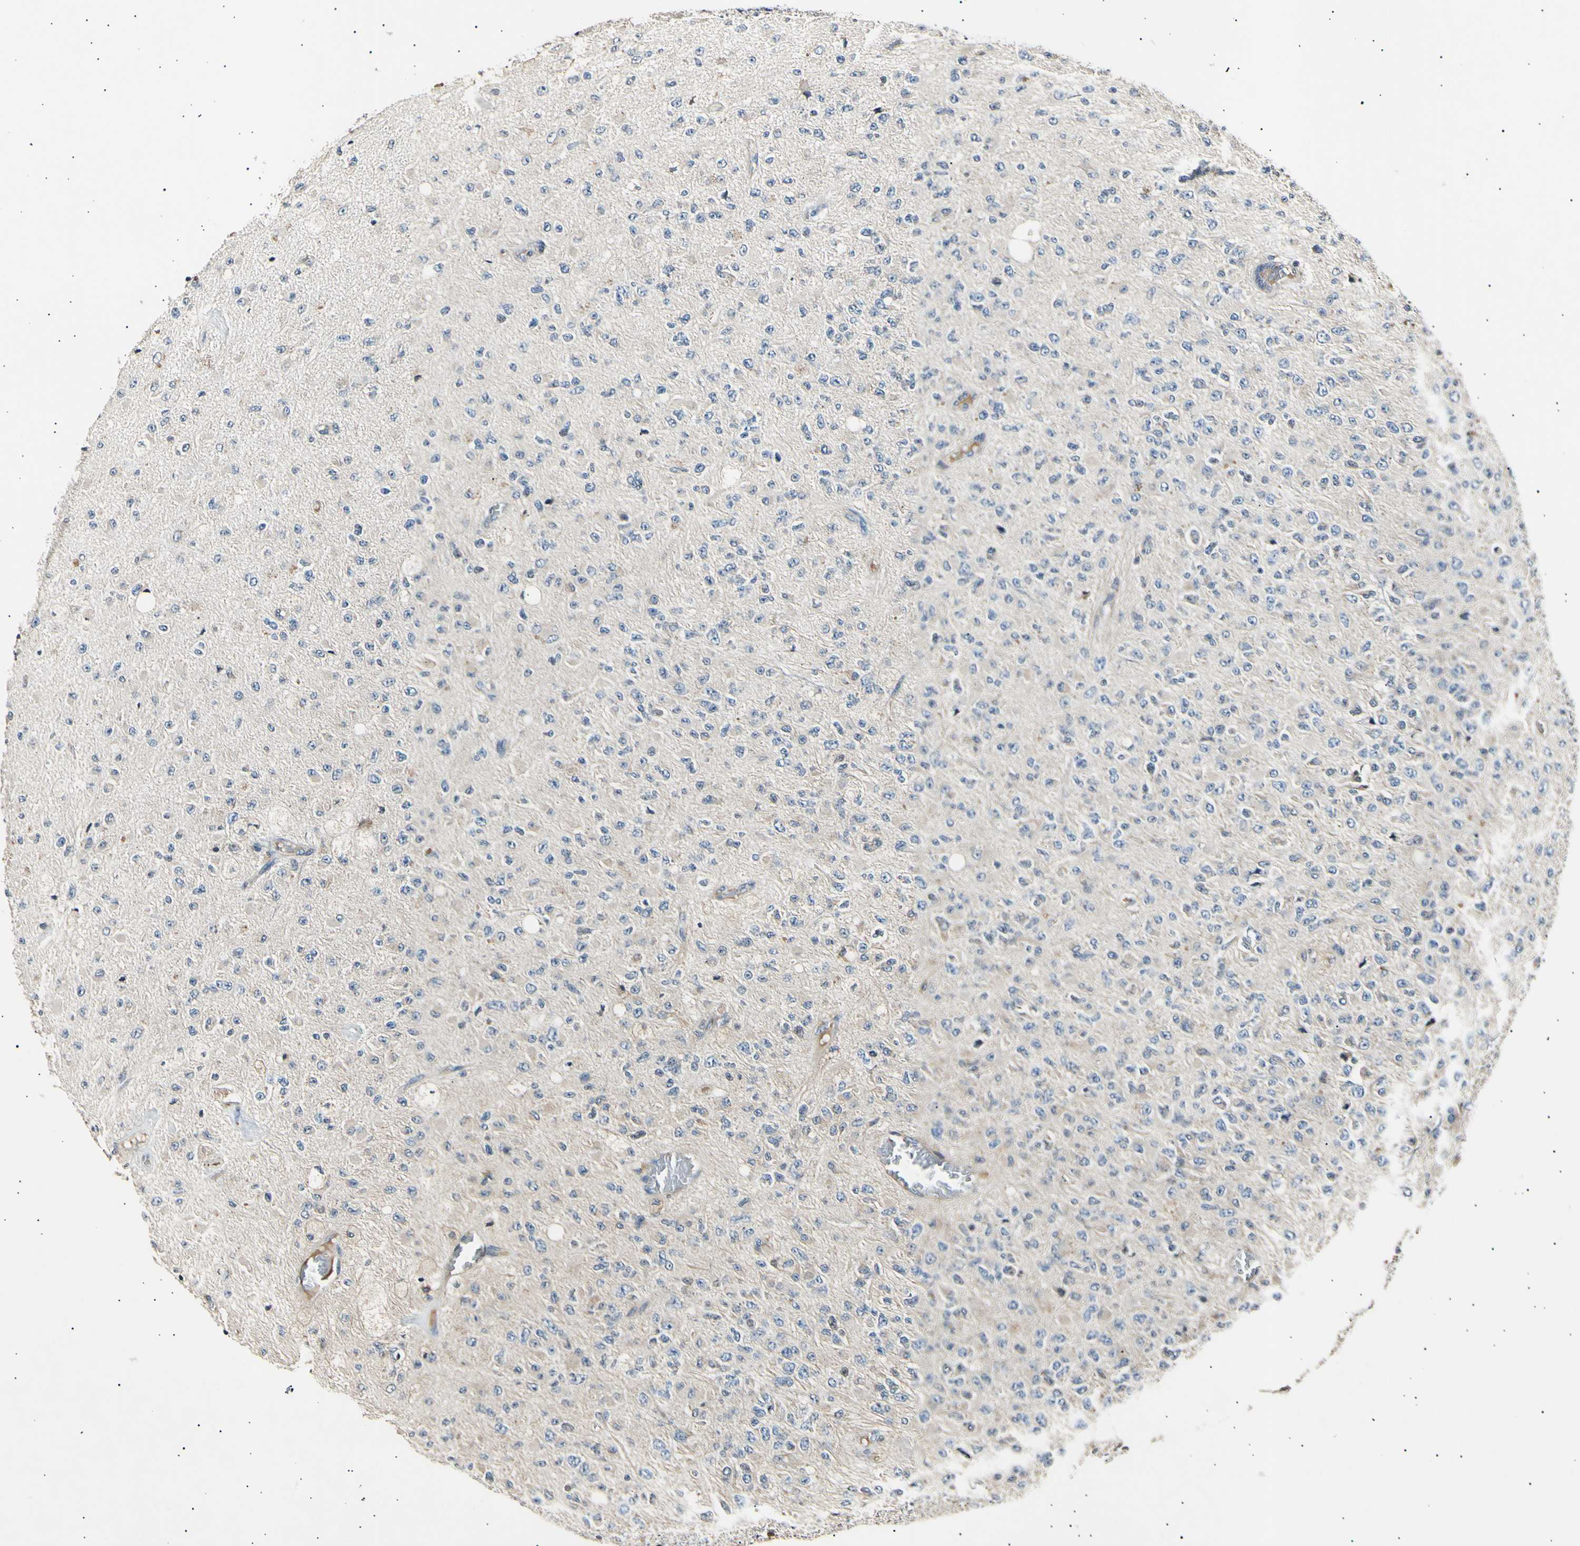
{"staining": {"intensity": "negative", "quantity": "none", "location": "none"}, "tissue": "glioma", "cell_type": "Tumor cells", "image_type": "cancer", "snomed": [{"axis": "morphology", "description": "Glioma, malignant, High grade"}, {"axis": "topography", "description": "pancreas cauda"}], "caption": "This is an immunohistochemistry micrograph of high-grade glioma (malignant). There is no positivity in tumor cells.", "gene": "ITGA6", "patient": {"sex": "male", "age": 60}}